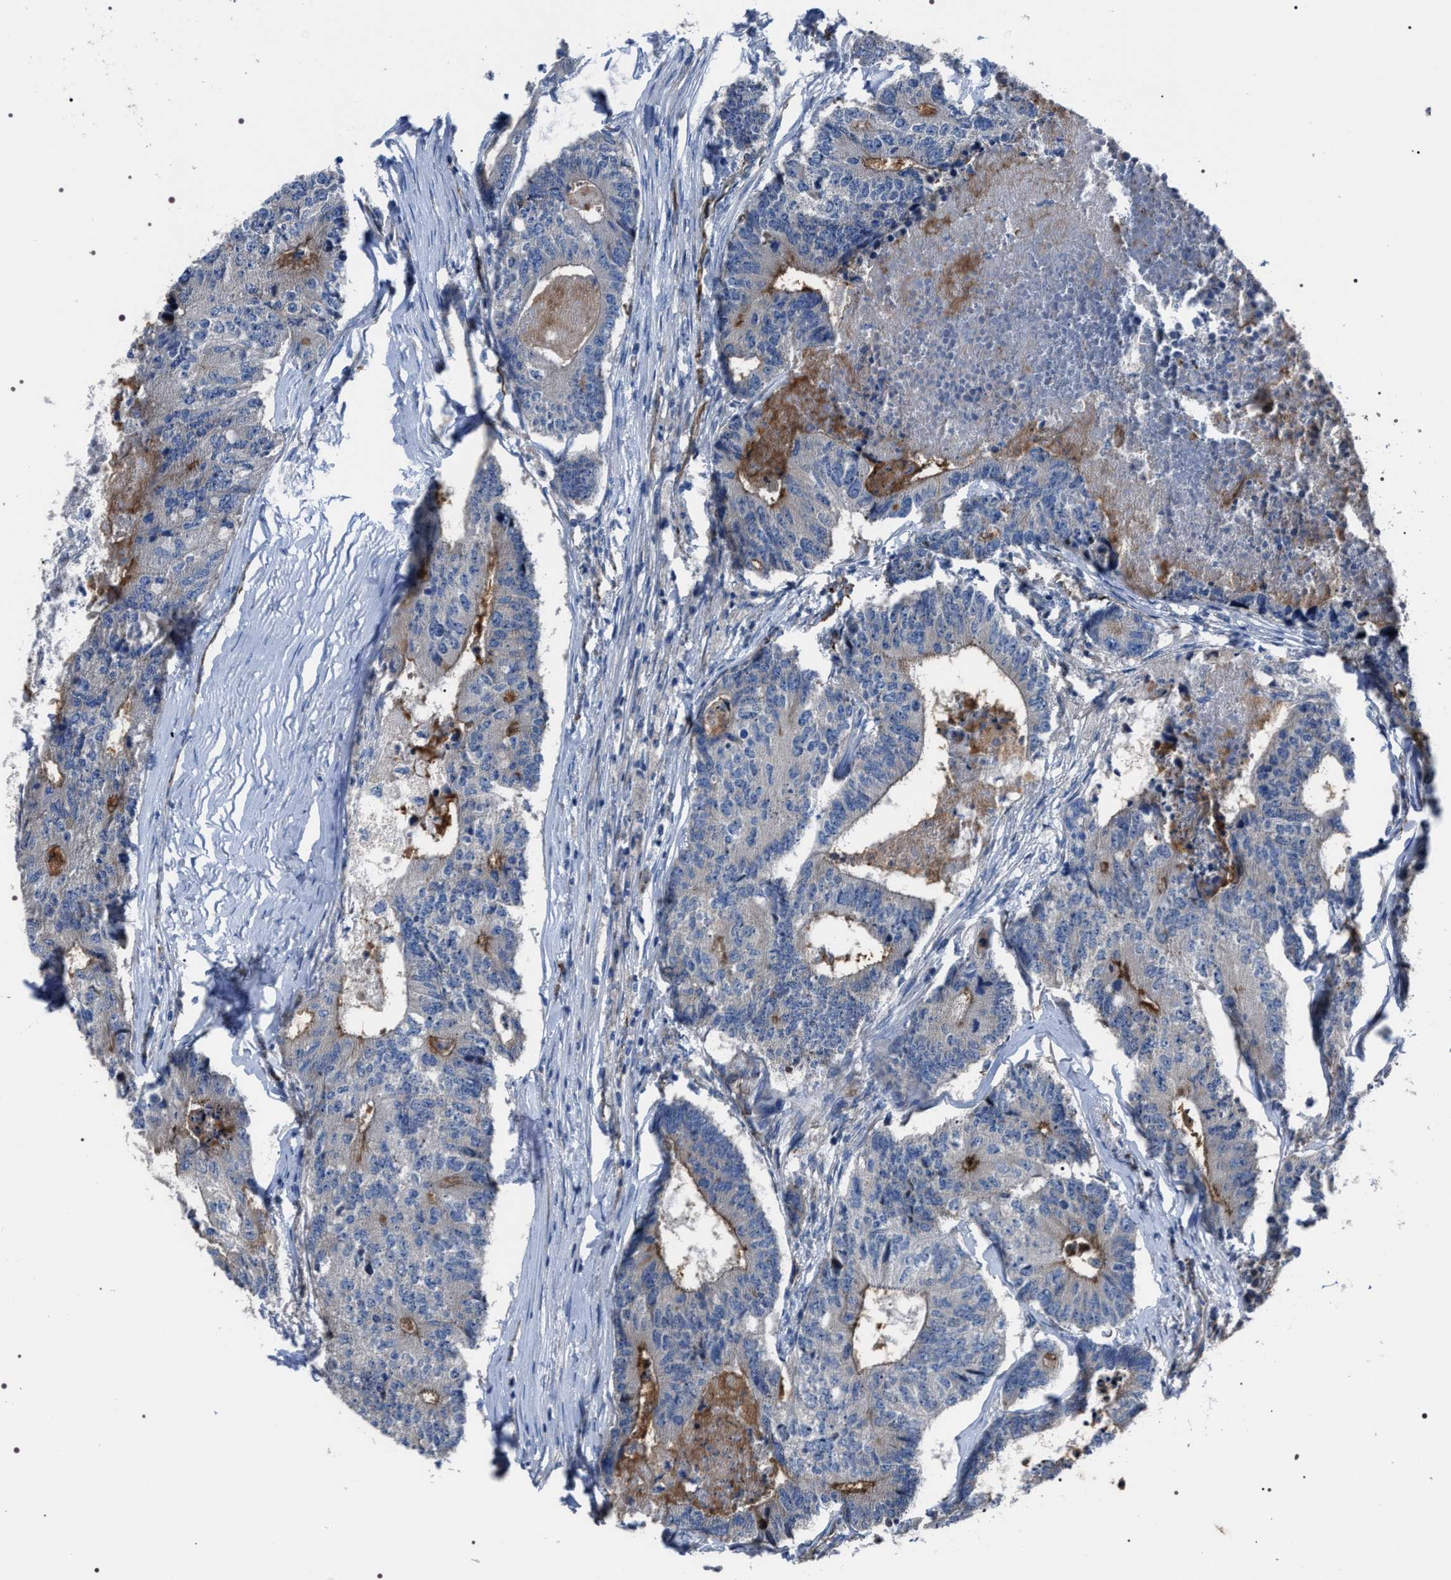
{"staining": {"intensity": "weak", "quantity": "<25%", "location": "cytoplasmic/membranous"}, "tissue": "colorectal cancer", "cell_type": "Tumor cells", "image_type": "cancer", "snomed": [{"axis": "morphology", "description": "Adenocarcinoma, NOS"}, {"axis": "topography", "description": "Colon"}], "caption": "This is an IHC histopathology image of colorectal cancer. There is no expression in tumor cells.", "gene": "PKD1L1", "patient": {"sex": "female", "age": 67}}